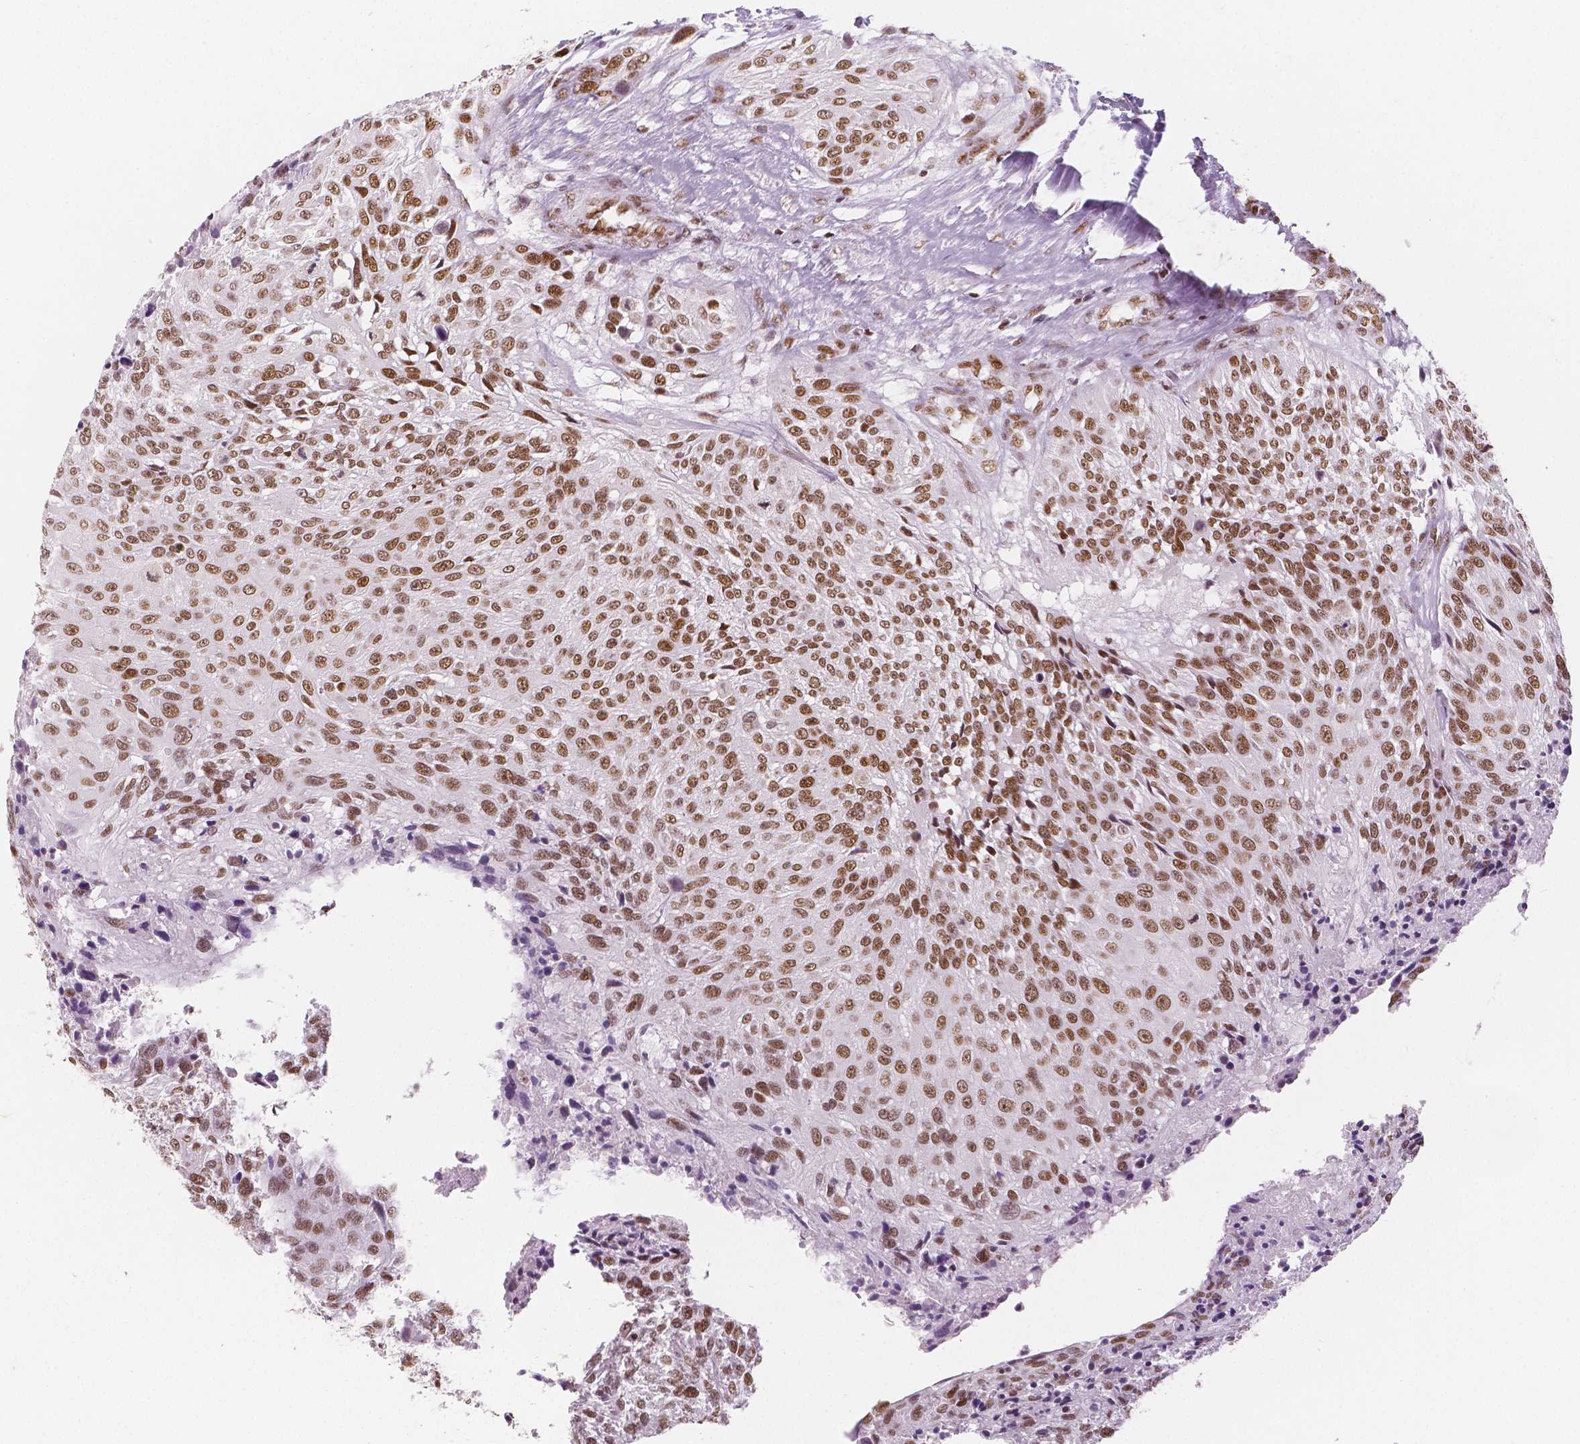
{"staining": {"intensity": "moderate", "quantity": ">75%", "location": "nuclear"}, "tissue": "urothelial cancer", "cell_type": "Tumor cells", "image_type": "cancer", "snomed": [{"axis": "morphology", "description": "Urothelial carcinoma, NOS"}, {"axis": "topography", "description": "Urinary bladder"}], "caption": "Immunohistochemistry (IHC) photomicrograph of transitional cell carcinoma stained for a protein (brown), which displays medium levels of moderate nuclear positivity in about >75% of tumor cells.", "gene": "HDAC1", "patient": {"sex": "male", "age": 55}}